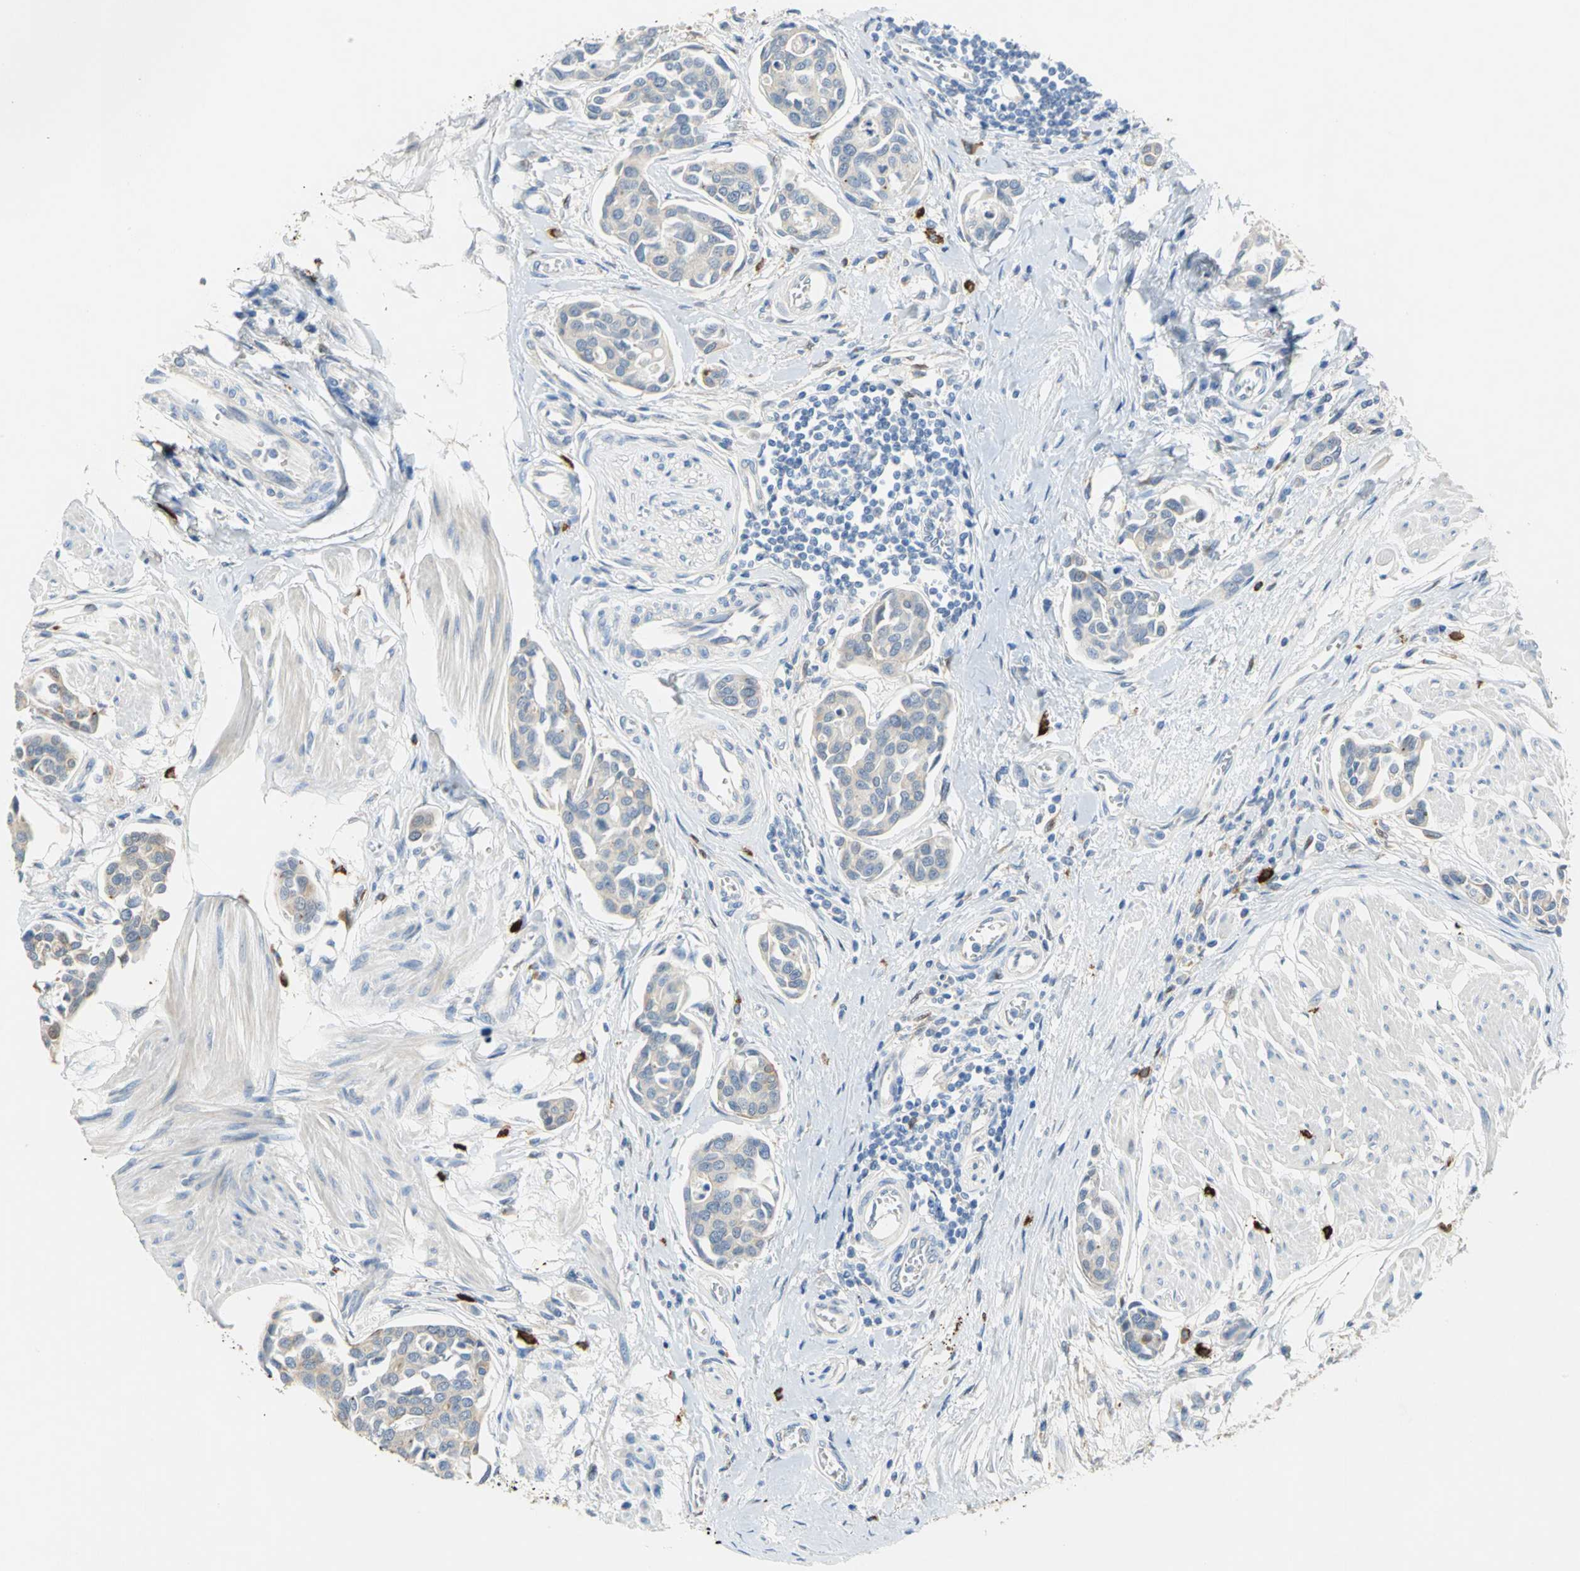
{"staining": {"intensity": "weak", "quantity": "<25%", "location": "cytoplasmic/membranous"}, "tissue": "urothelial cancer", "cell_type": "Tumor cells", "image_type": "cancer", "snomed": [{"axis": "morphology", "description": "Urothelial carcinoma, High grade"}, {"axis": "topography", "description": "Urinary bladder"}], "caption": "This is a micrograph of IHC staining of urothelial cancer, which shows no staining in tumor cells.", "gene": "IL17RB", "patient": {"sex": "male", "age": 78}}